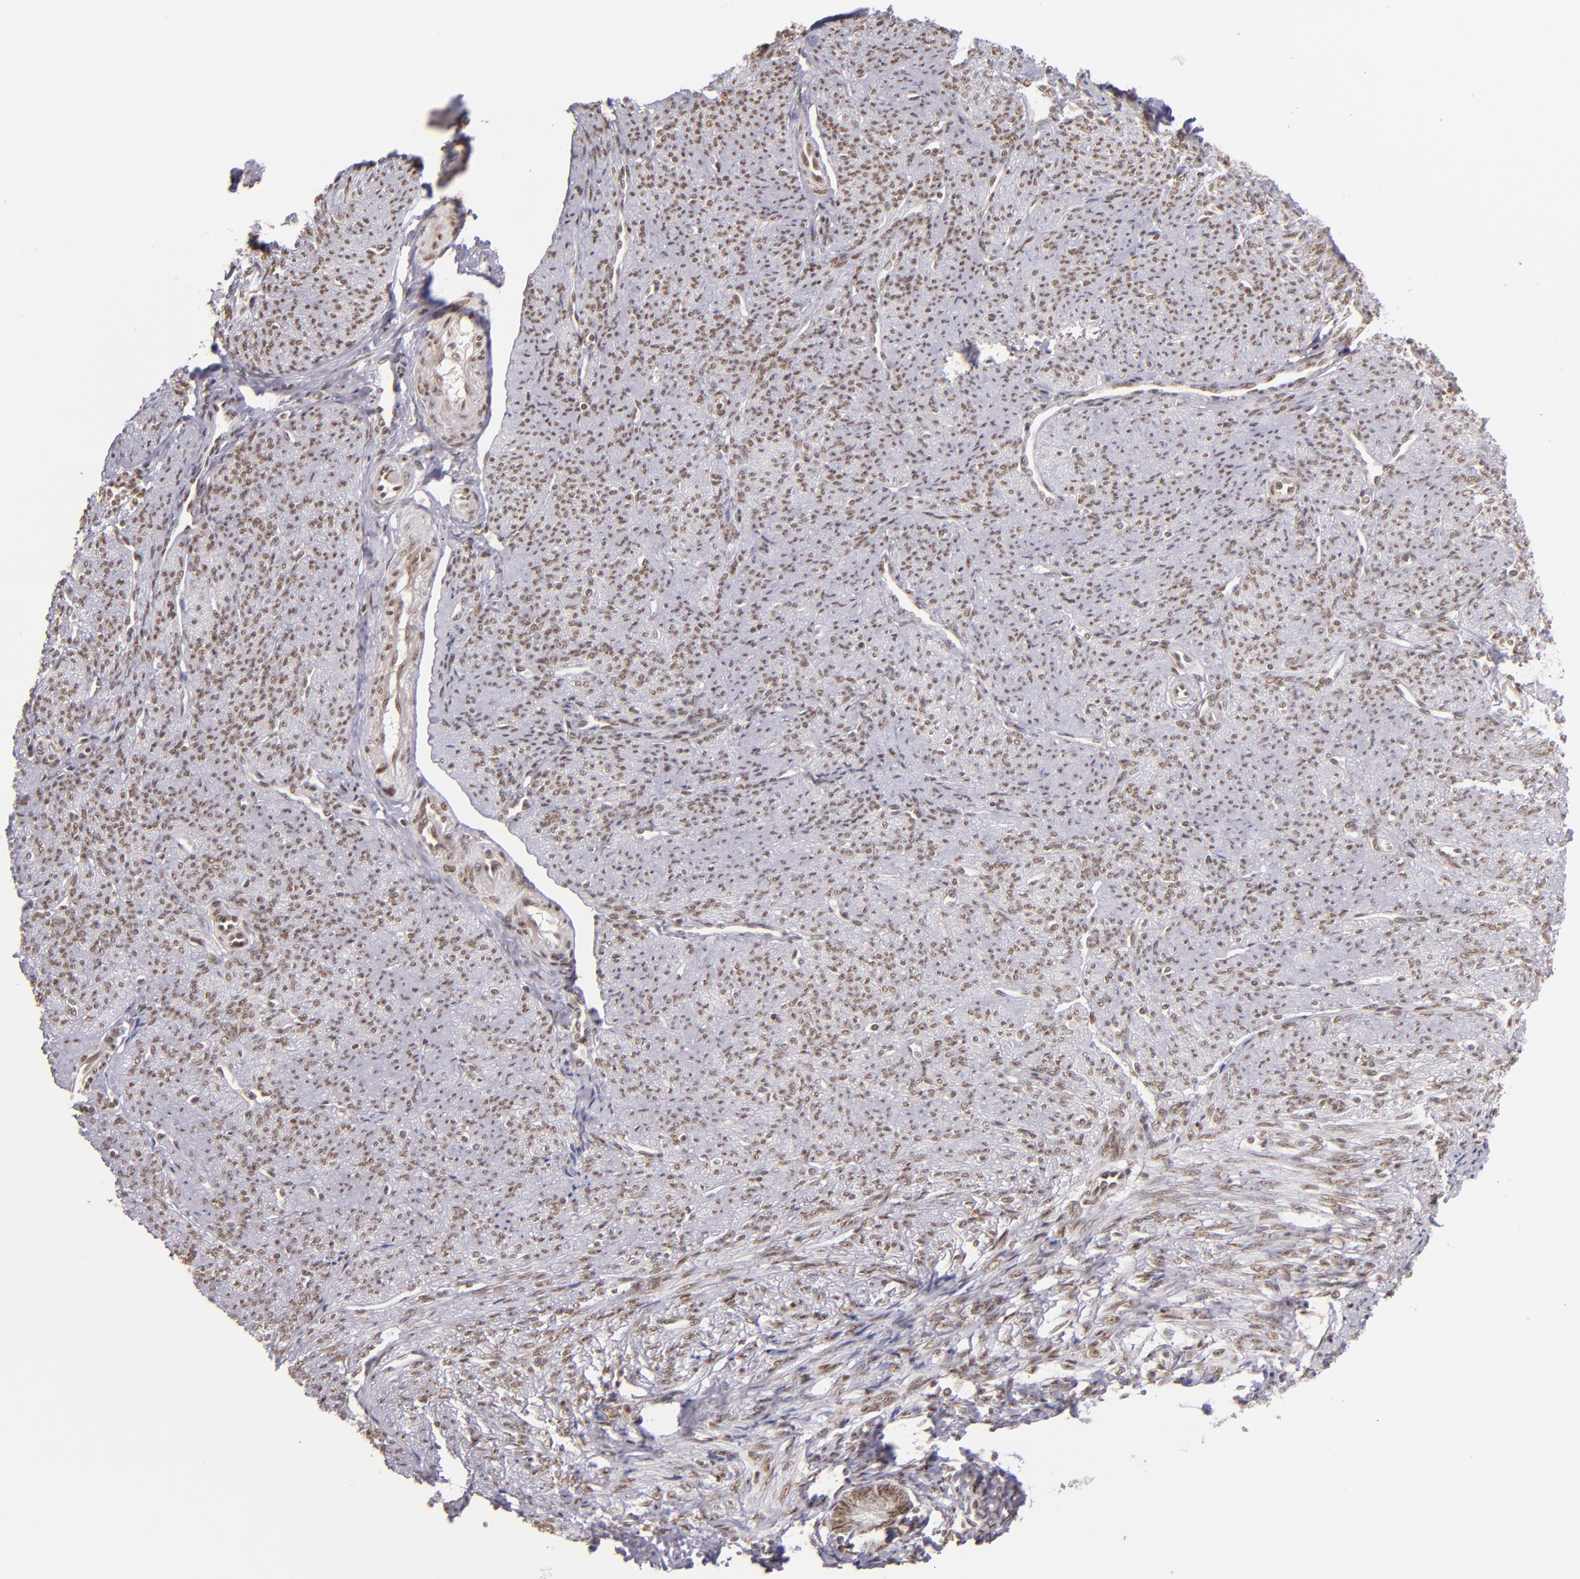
{"staining": {"intensity": "moderate", "quantity": "25%-75%", "location": "nuclear"}, "tissue": "smooth muscle", "cell_type": "Smooth muscle cells", "image_type": "normal", "snomed": [{"axis": "morphology", "description": "Normal tissue, NOS"}, {"axis": "topography", "description": "Cervix"}, {"axis": "topography", "description": "Endometrium"}], "caption": "DAB immunohistochemical staining of benign human smooth muscle reveals moderate nuclear protein staining in about 25%-75% of smooth muscle cells.", "gene": "ZNF148", "patient": {"sex": "female", "age": 65}}